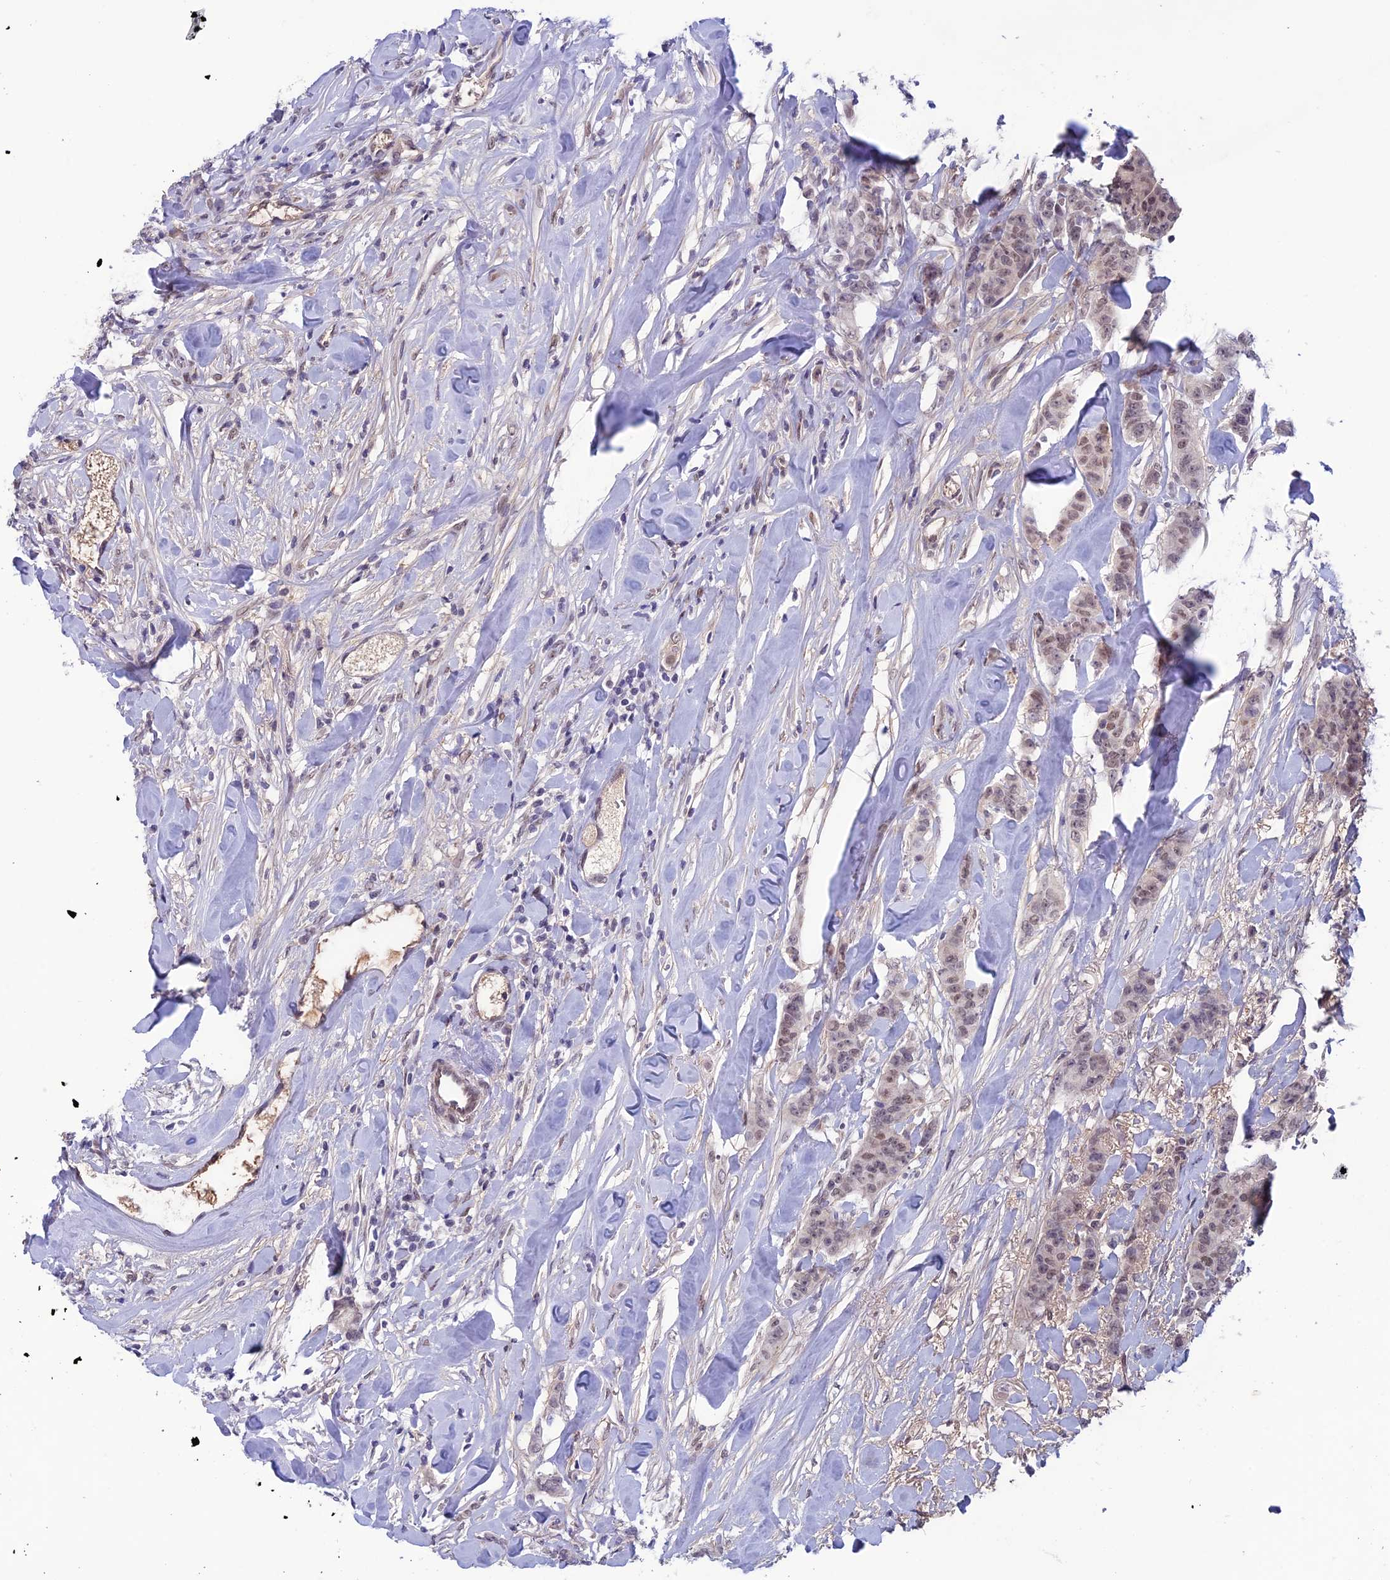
{"staining": {"intensity": "weak", "quantity": "<25%", "location": "nuclear"}, "tissue": "breast cancer", "cell_type": "Tumor cells", "image_type": "cancer", "snomed": [{"axis": "morphology", "description": "Duct carcinoma"}, {"axis": "topography", "description": "Breast"}], "caption": "Immunohistochemistry image of breast cancer stained for a protein (brown), which shows no staining in tumor cells. (DAB immunohistochemistry, high magnification).", "gene": "FKBPL", "patient": {"sex": "female", "age": 40}}